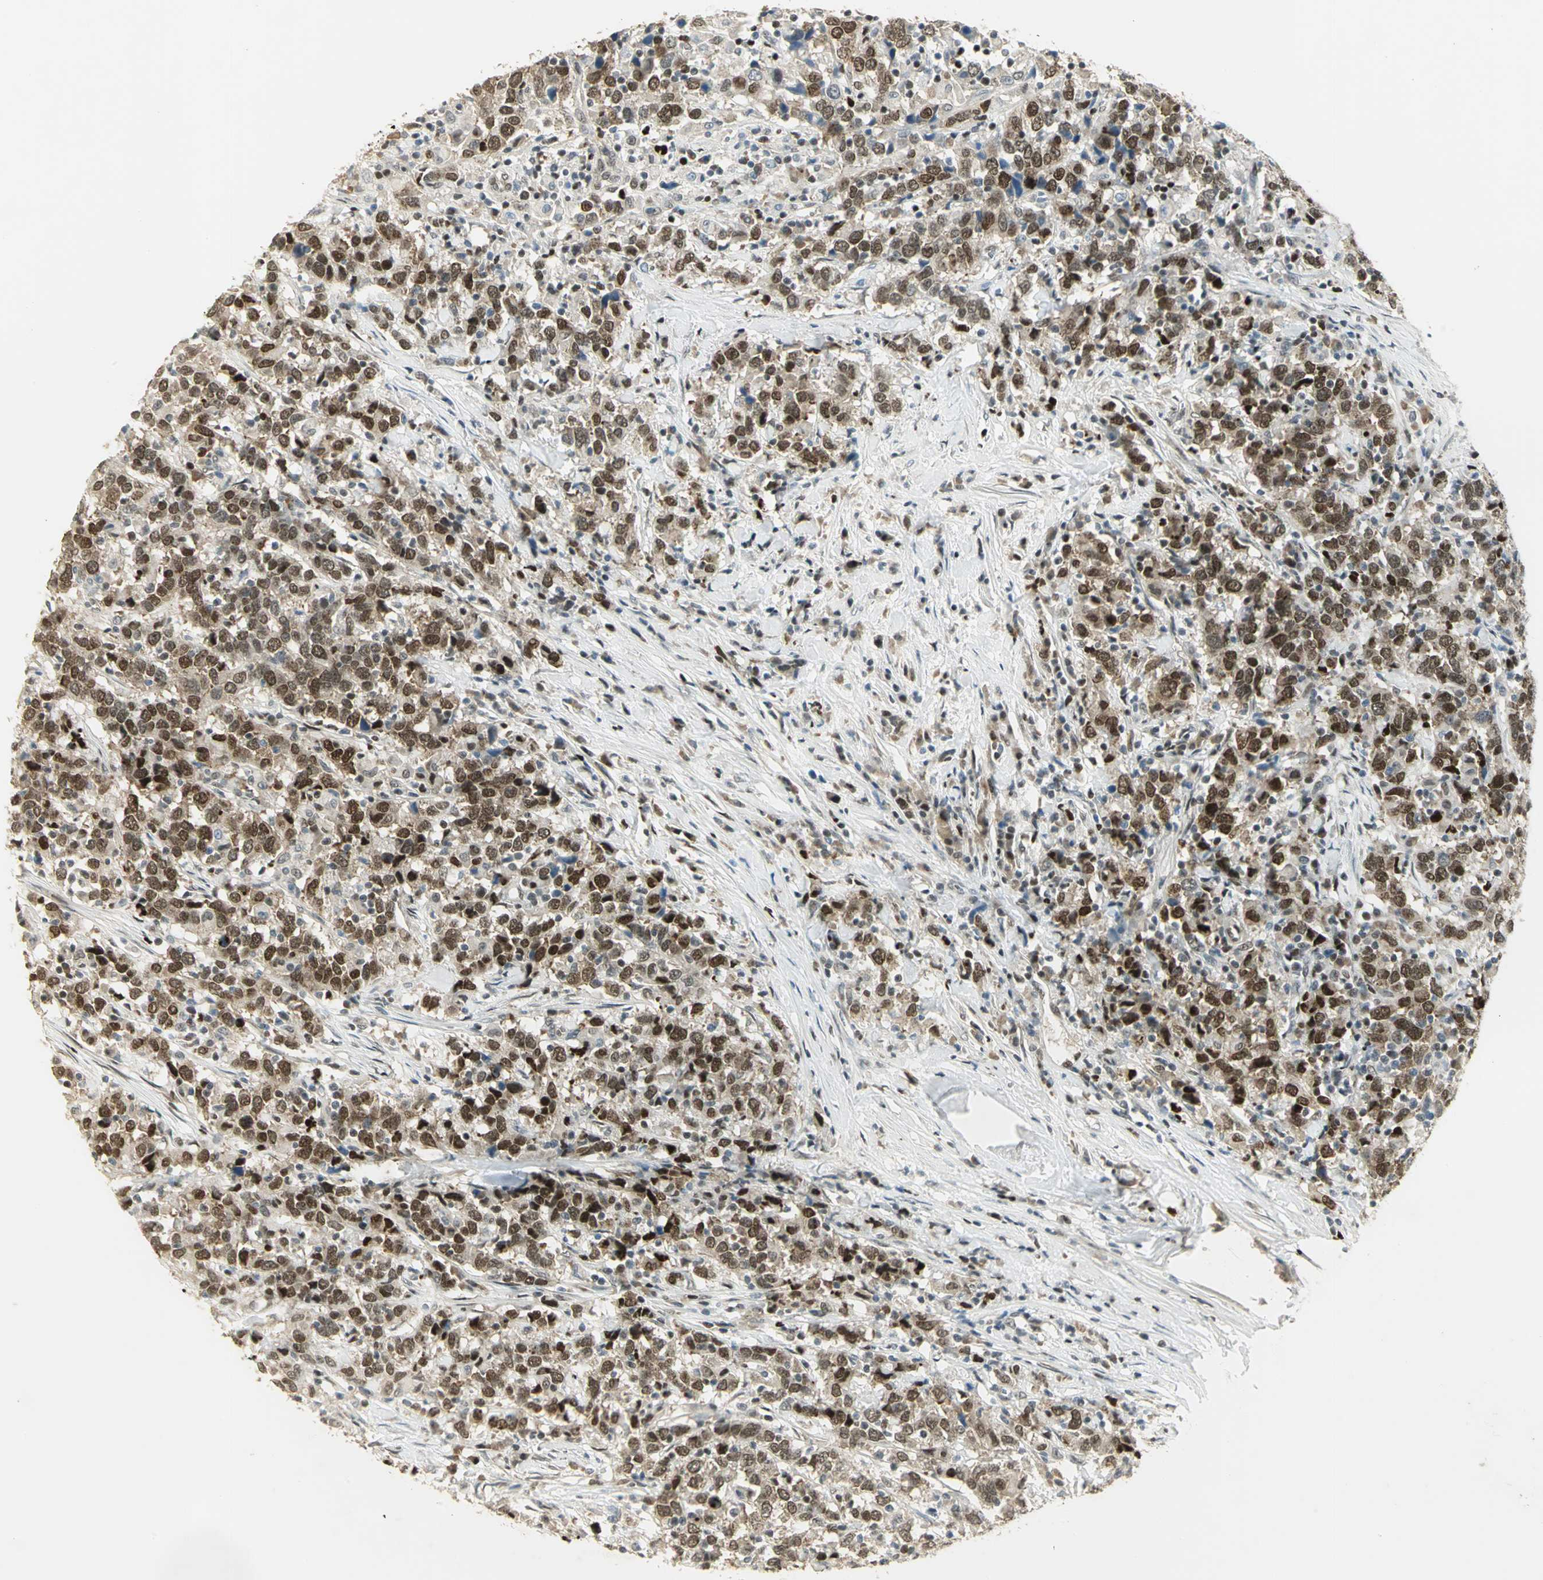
{"staining": {"intensity": "strong", "quantity": ">75%", "location": "nuclear"}, "tissue": "urothelial cancer", "cell_type": "Tumor cells", "image_type": "cancer", "snomed": [{"axis": "morphology", "description": "Urothelial carcinoma, High grade"}, {"axis": "topography", "description": "Urinary bladder"}], "caption": "High-grade urothelial carcinoma stained for a protein (brown) exhibits strong nuclear positive expression in about >75% of tumor cells.", "gene": "AK6", "patient": {"sex": "male", "age": 61}}